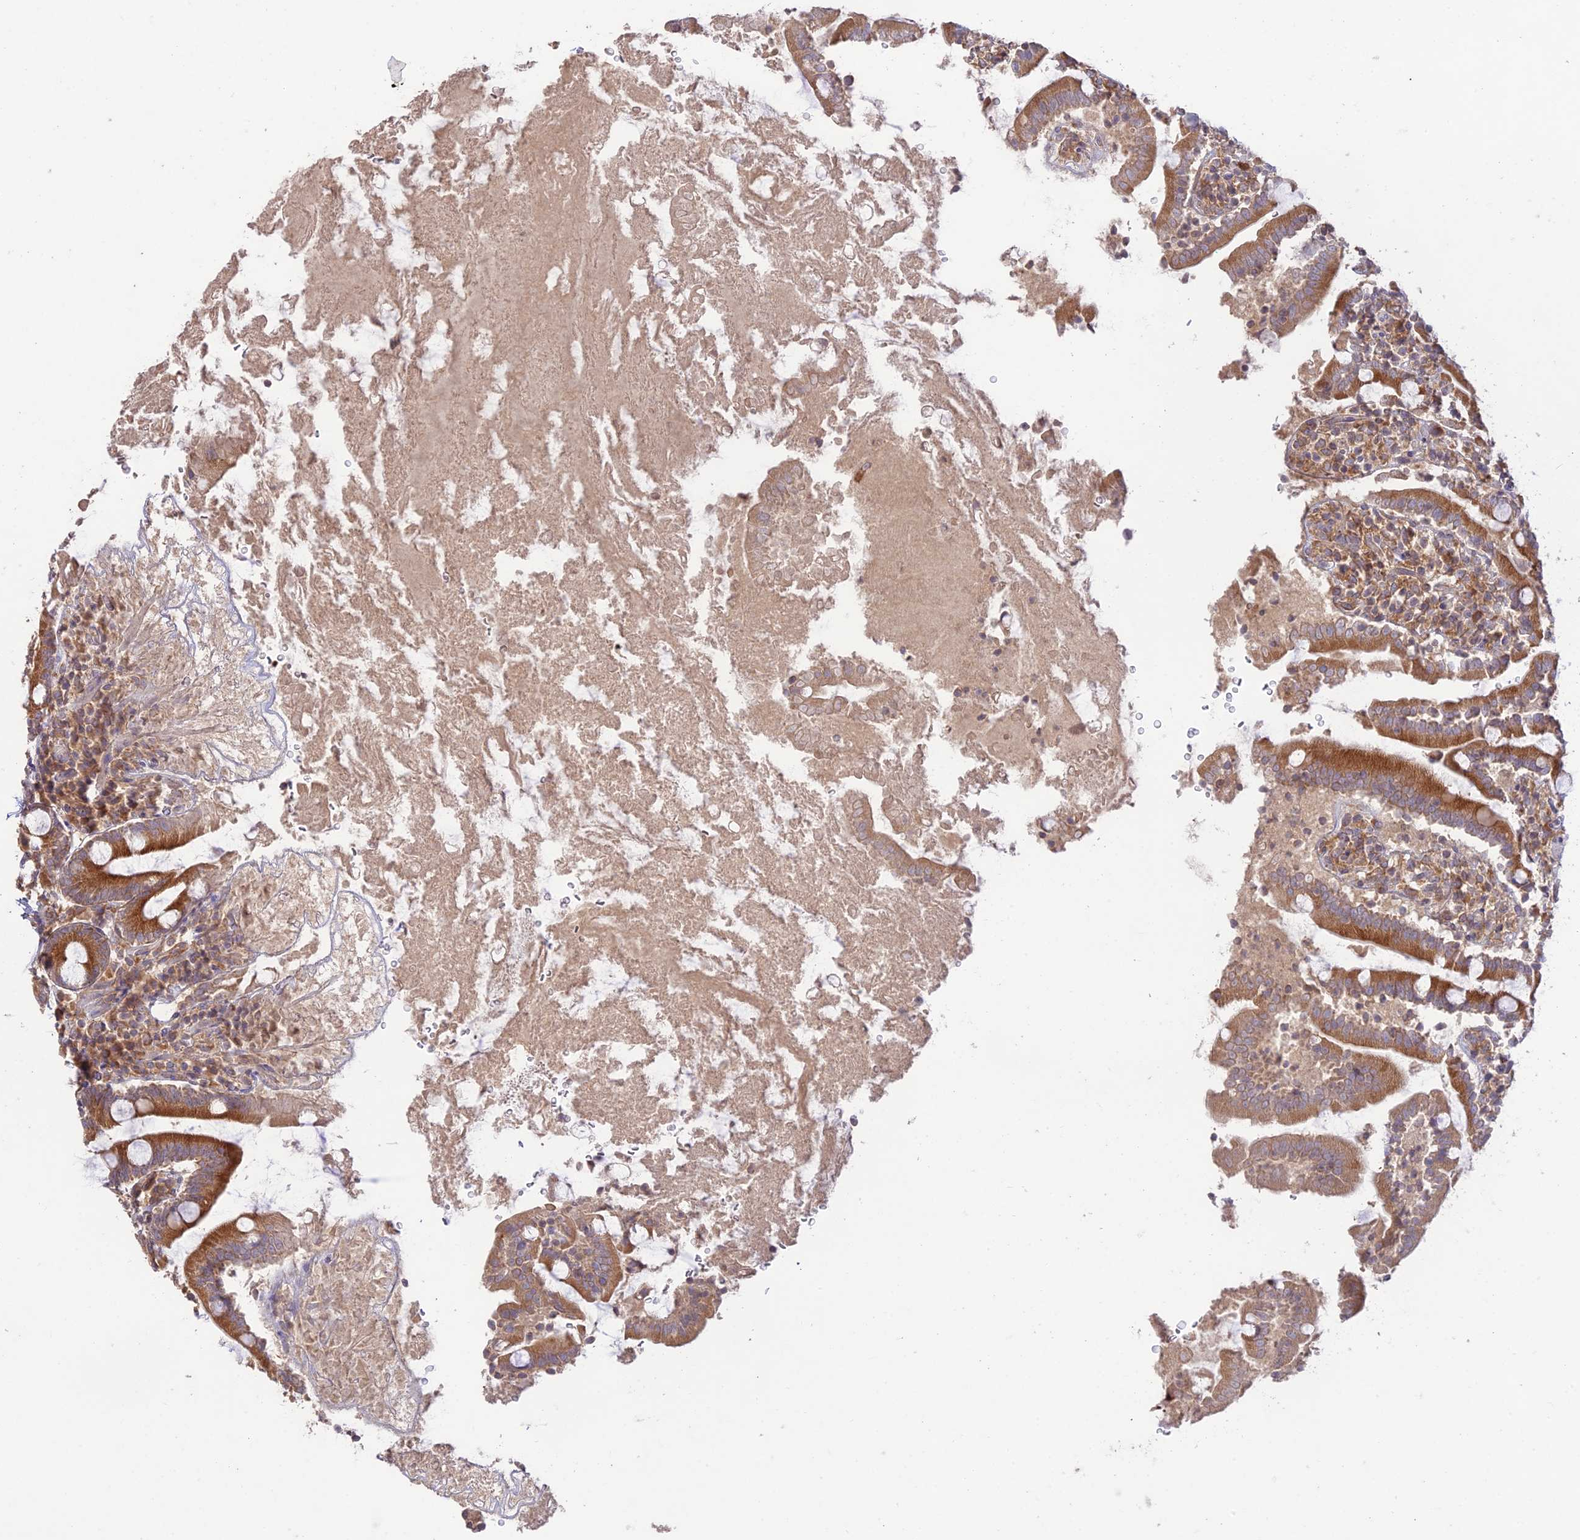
{"staining": {"intensity": "moderate", "quantity": ">75%", "location": "cytoplasmic/membranous"}, "tissue": "duodenum", "cell_type": "Glandular cells", "image_type": "normal", "snomed": [{"axis": "morphology", "description": "Normal tissue, NOS"}, {"axis": "topography", "description": "Duodenum"}], "caption": "Benign duodenum reveals moderate cytoplasmic/membranous expression in about >75% of glandular cells The staining was performed using DAB to visualize the protein expression in brown, while the nuclei were stained in blue with hematoxylin (Magnification: 20x)..", "gene": "TMEM259", "patient": {"sex": "male", "age": 35}}